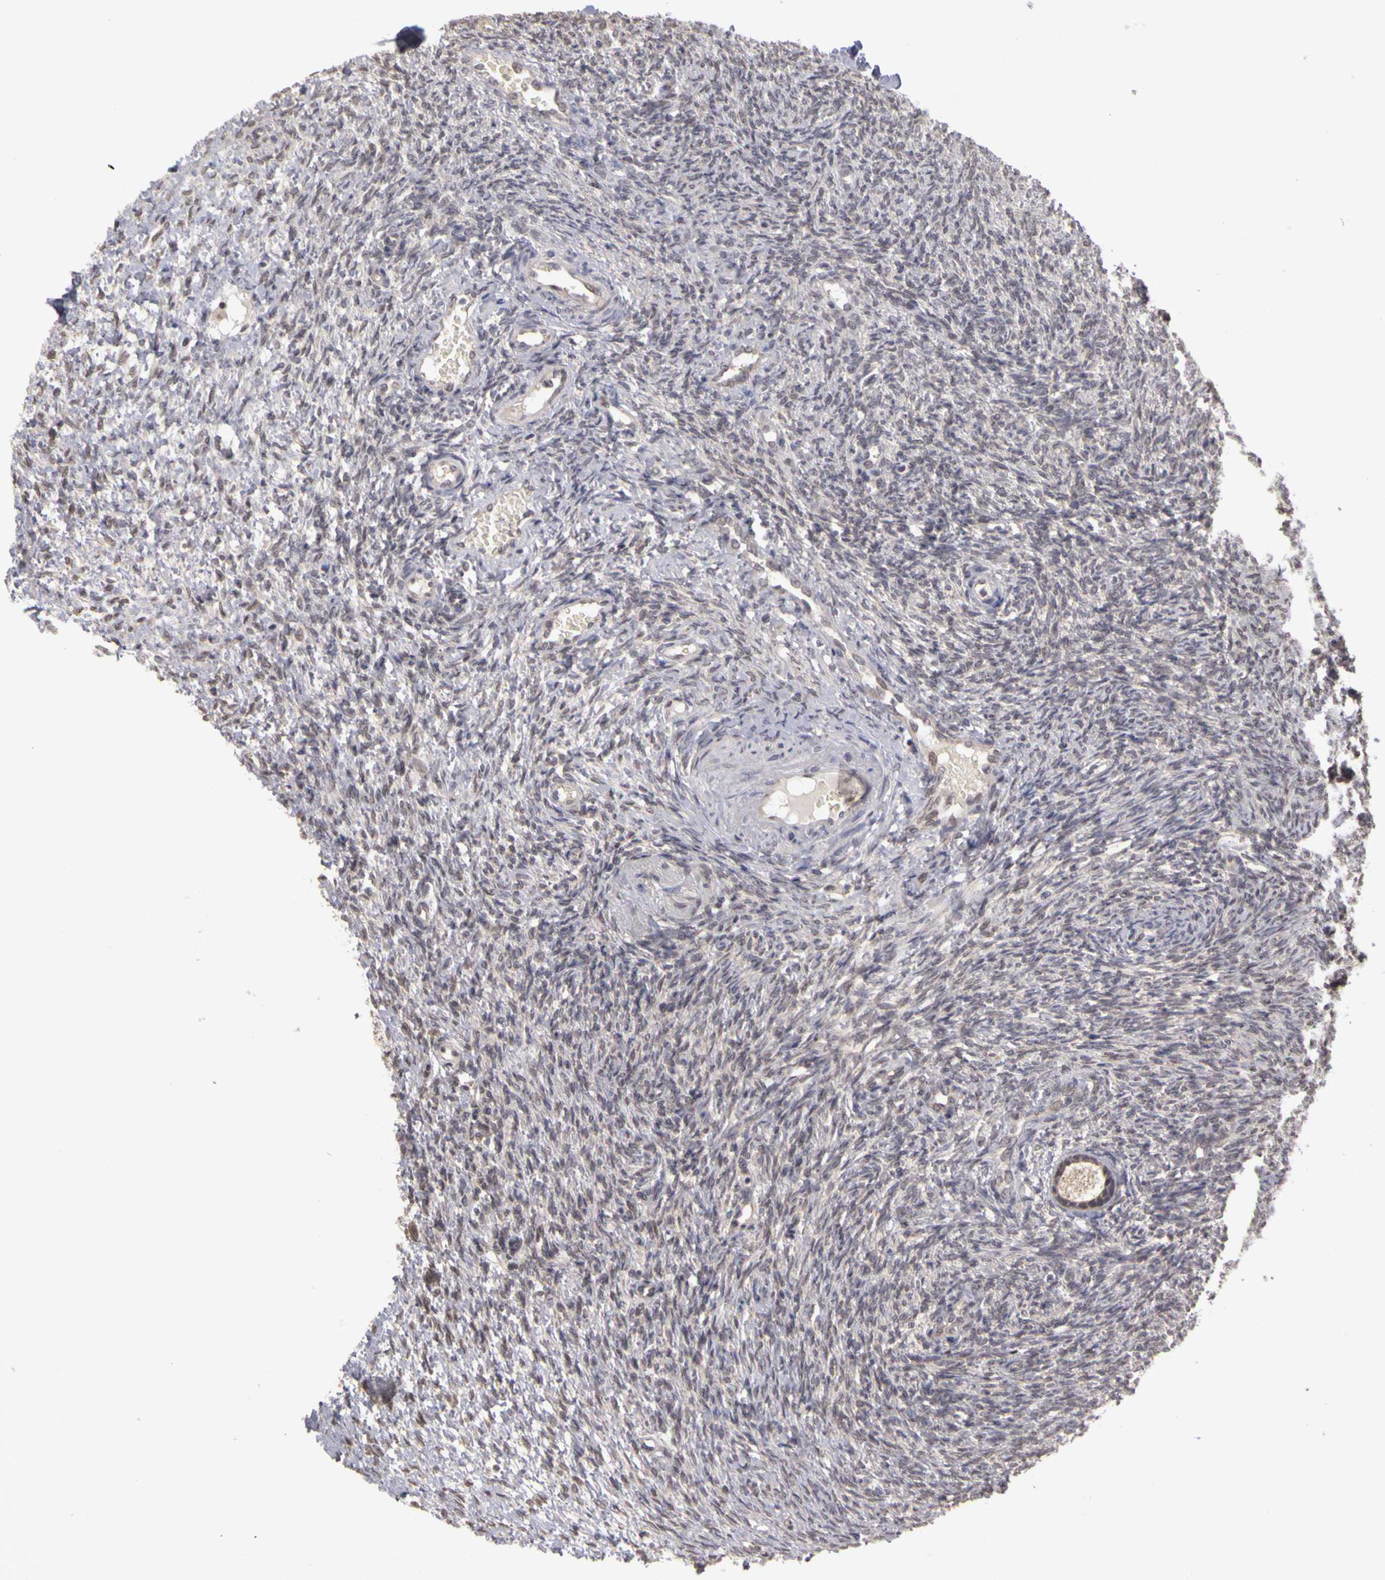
{"staining": {"intensity": "weak", "quantity": ">75%", "location": "cytoplasmic/membranous"}, "tissue": "ovary", "cell_type": "Follicle cells", "image_type": "normal", "snomed": [{"axis": "morphology", "description": "Normal tissue, NOS"}, {"axis": "topography", "description": "Ovary"}], "caption": "Follicle cells reveal weak cytoplasmic/membranous staining in approximately >75% of cells in unremarkable ovary.", "gene": "FRMD7", "patient": {"sex": "female", "age": 32}}